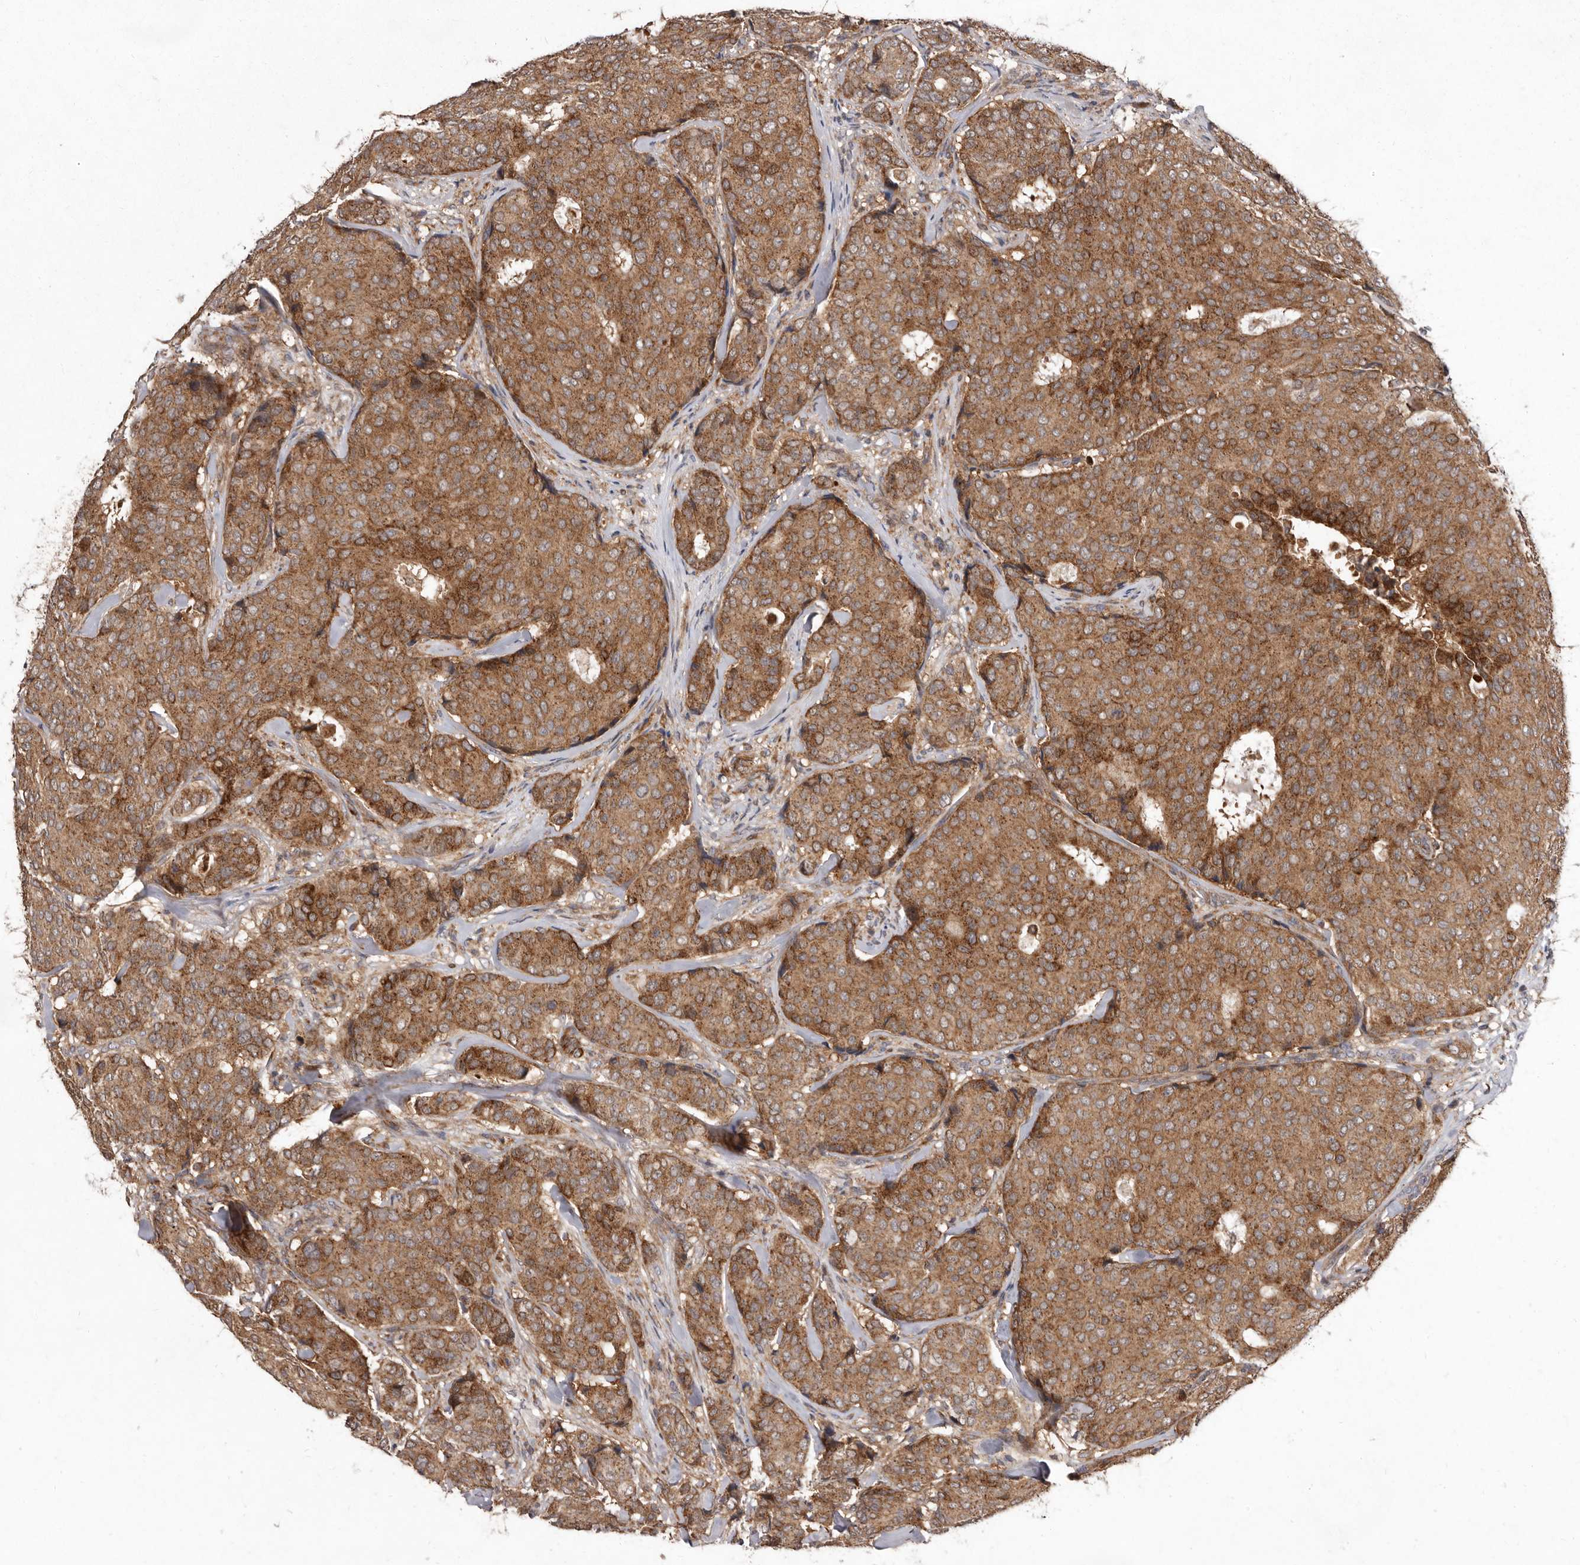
{"staining": {"intensity": "strong", "quantity": ">75%", "location": "cytoplasmic/membranous"}, "tissue": "breast cancer", "cell_type": "Tumor cells", "image_type": "cancer", "snomed": [{"axis": "morphology", "description": "Duct carcinoma"}, {"axis": "topography", "description": "Breast"}], "caption": "Brown immunohistochemical staining in breast infiltrating ductal carcinoma shows strong cytoplasmic/membranous expression in approximately >75% of tumor cells. Ihc stains the protein of interest in brown and the nuclei are stained blue.", "gene": "FLAD1", "patient": {"sex": "female", "age": 75}}